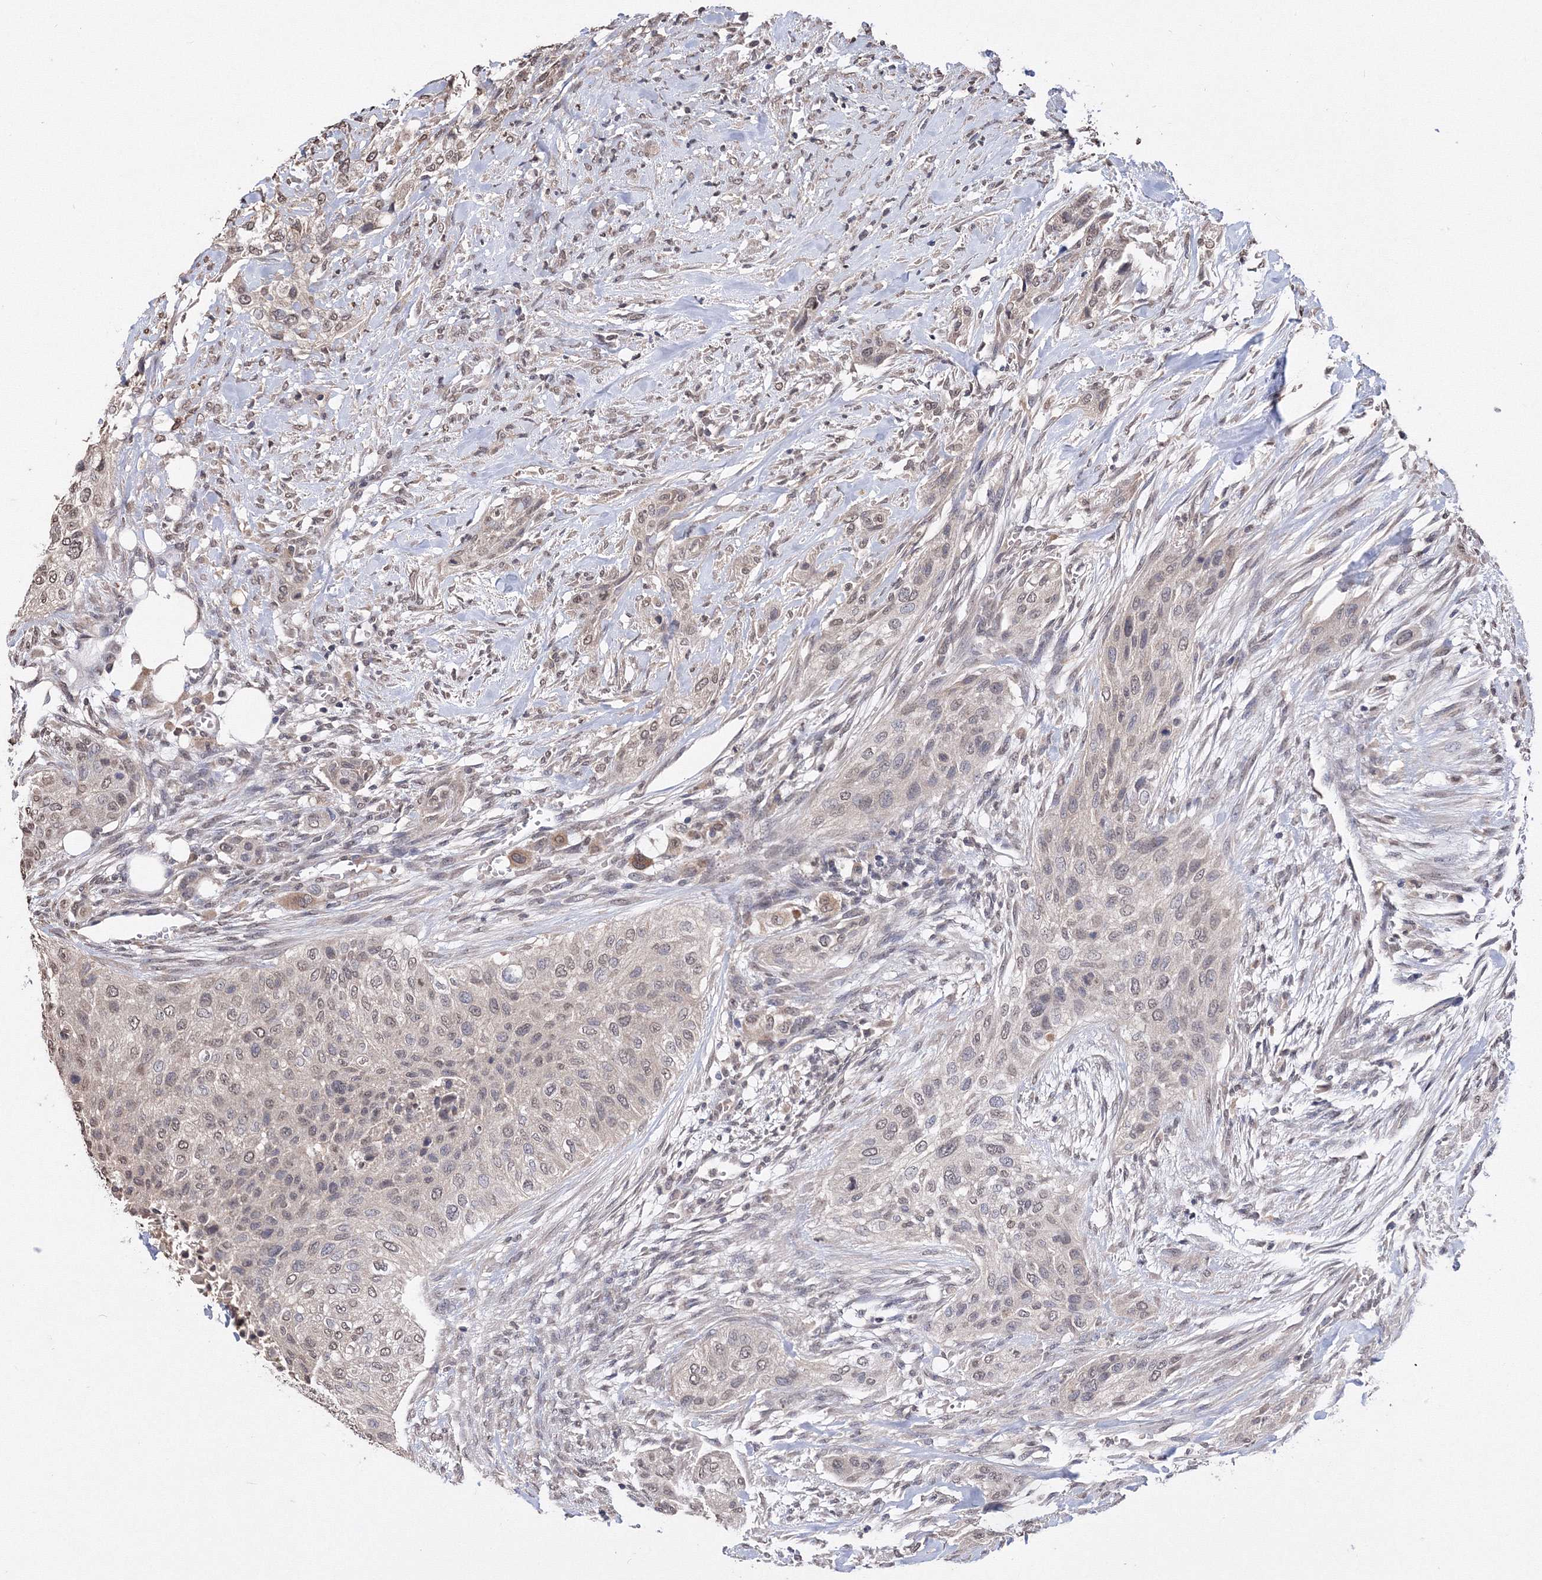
{"staining": {"intensity": "weak", "quantity": ">75%", "location": "nuclear"}, "tissue": "urothelial cancer", "cell_type": "Tumor cells", "image_type": "cancer", "snomed": [{"axis": "morphology", "description": "Urothelial carcinoma, High grade"}, {"axis": "topography", "description": "Urinary bladder"}], "caption": "Tumor cells reveal low levels of weak nuclear expression in about >75% of cells in urothelial cancer.", "gene": "GPN1", "patient": {"sex": "male", "age": 35}}